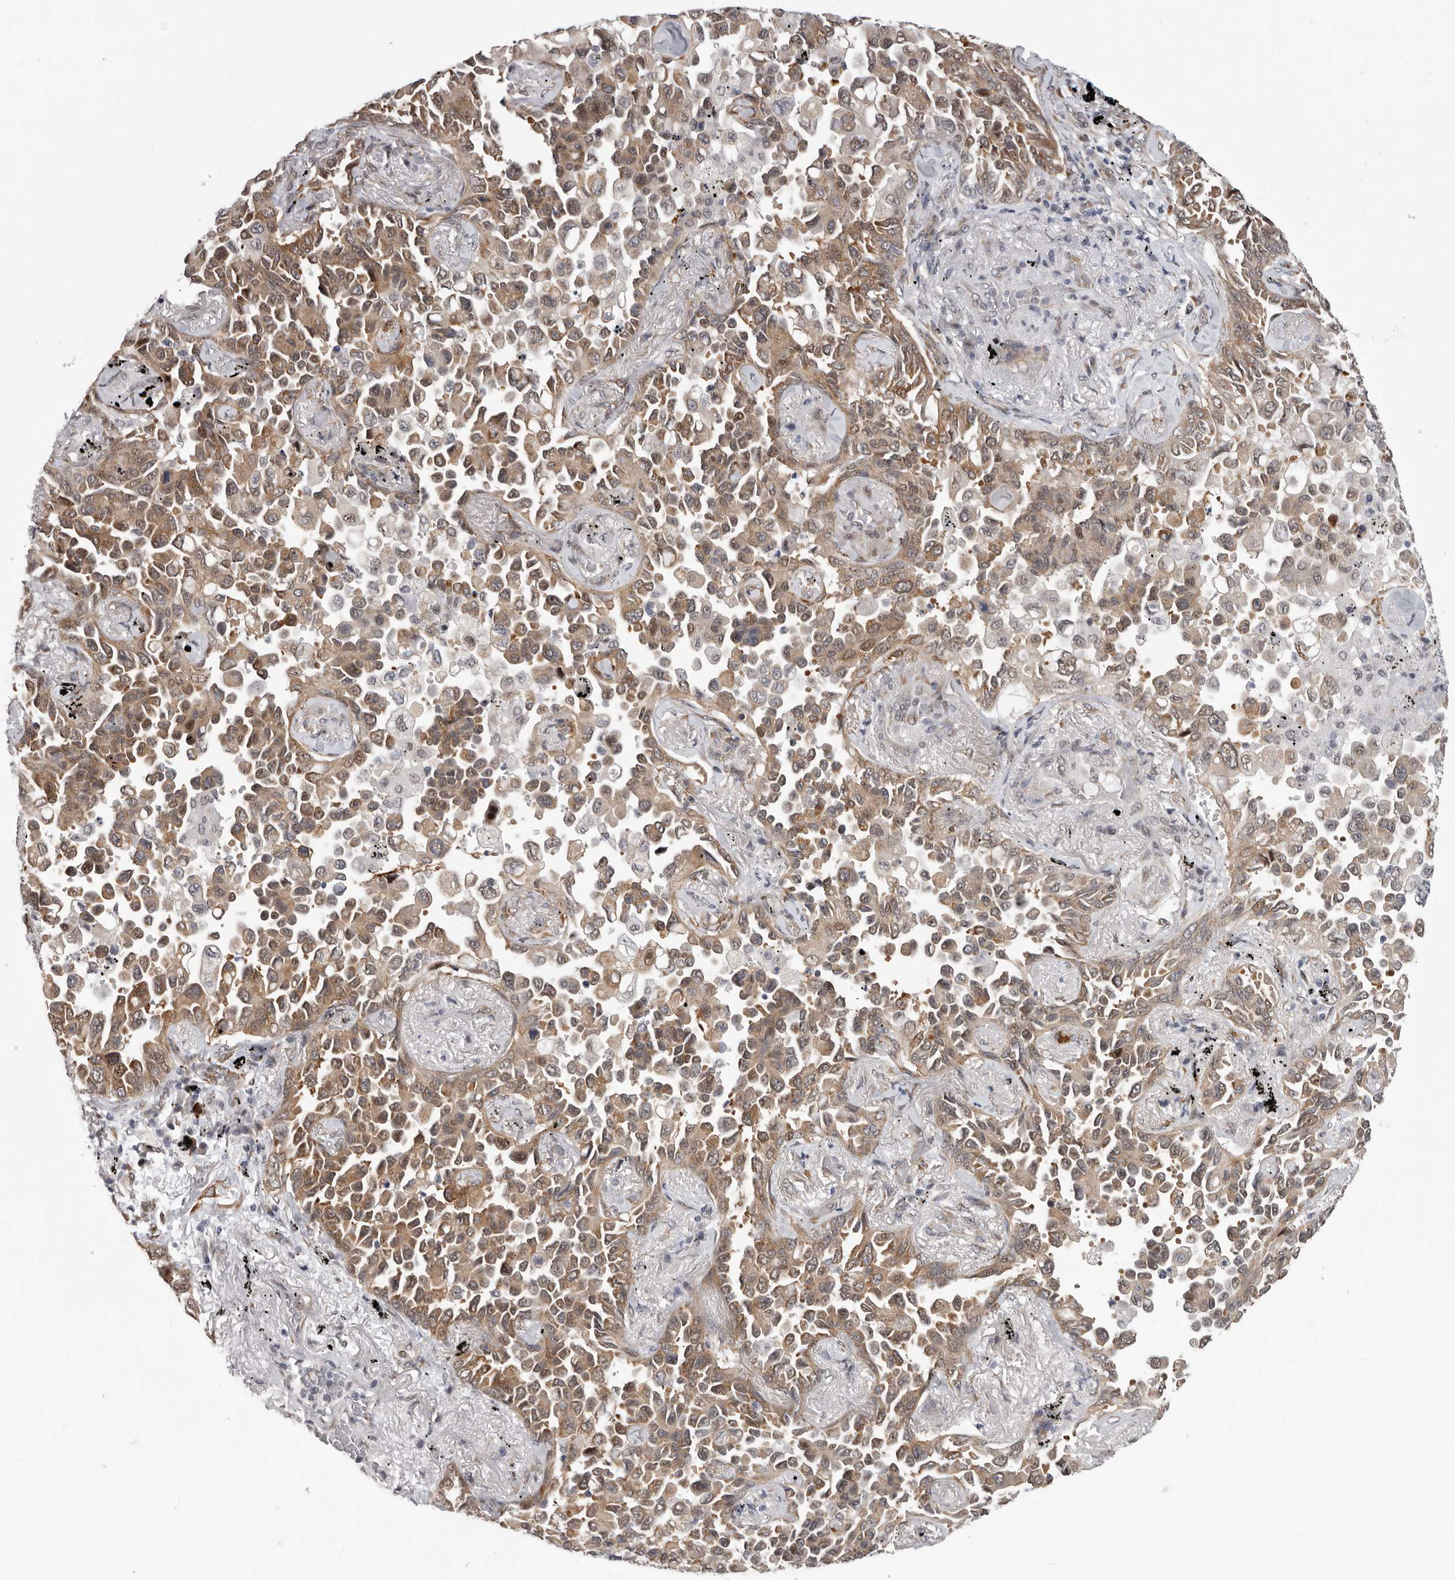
{"staining": {"intensity": "weak", "quantity": ">75%", "location": "cytoplasmic/membranous,nuclear"}, "tissue": "lung cancer", "cell_type": "Tumor cells", "image_type": "cancer", "snomed": [{"axis": "morphology", "description": "Adenocarcinoma, NOS"}, {"axis": "topography", "description": "Lung"}], "caption": "Lung adenocarcinoma stained for a protein (brown) displays weak cytoplasmic/membranous and nuclear positive expression in about >75% of tumor cells.", "gene": "RALGPS2", "patient": {"sex": "female", "age": 67}}